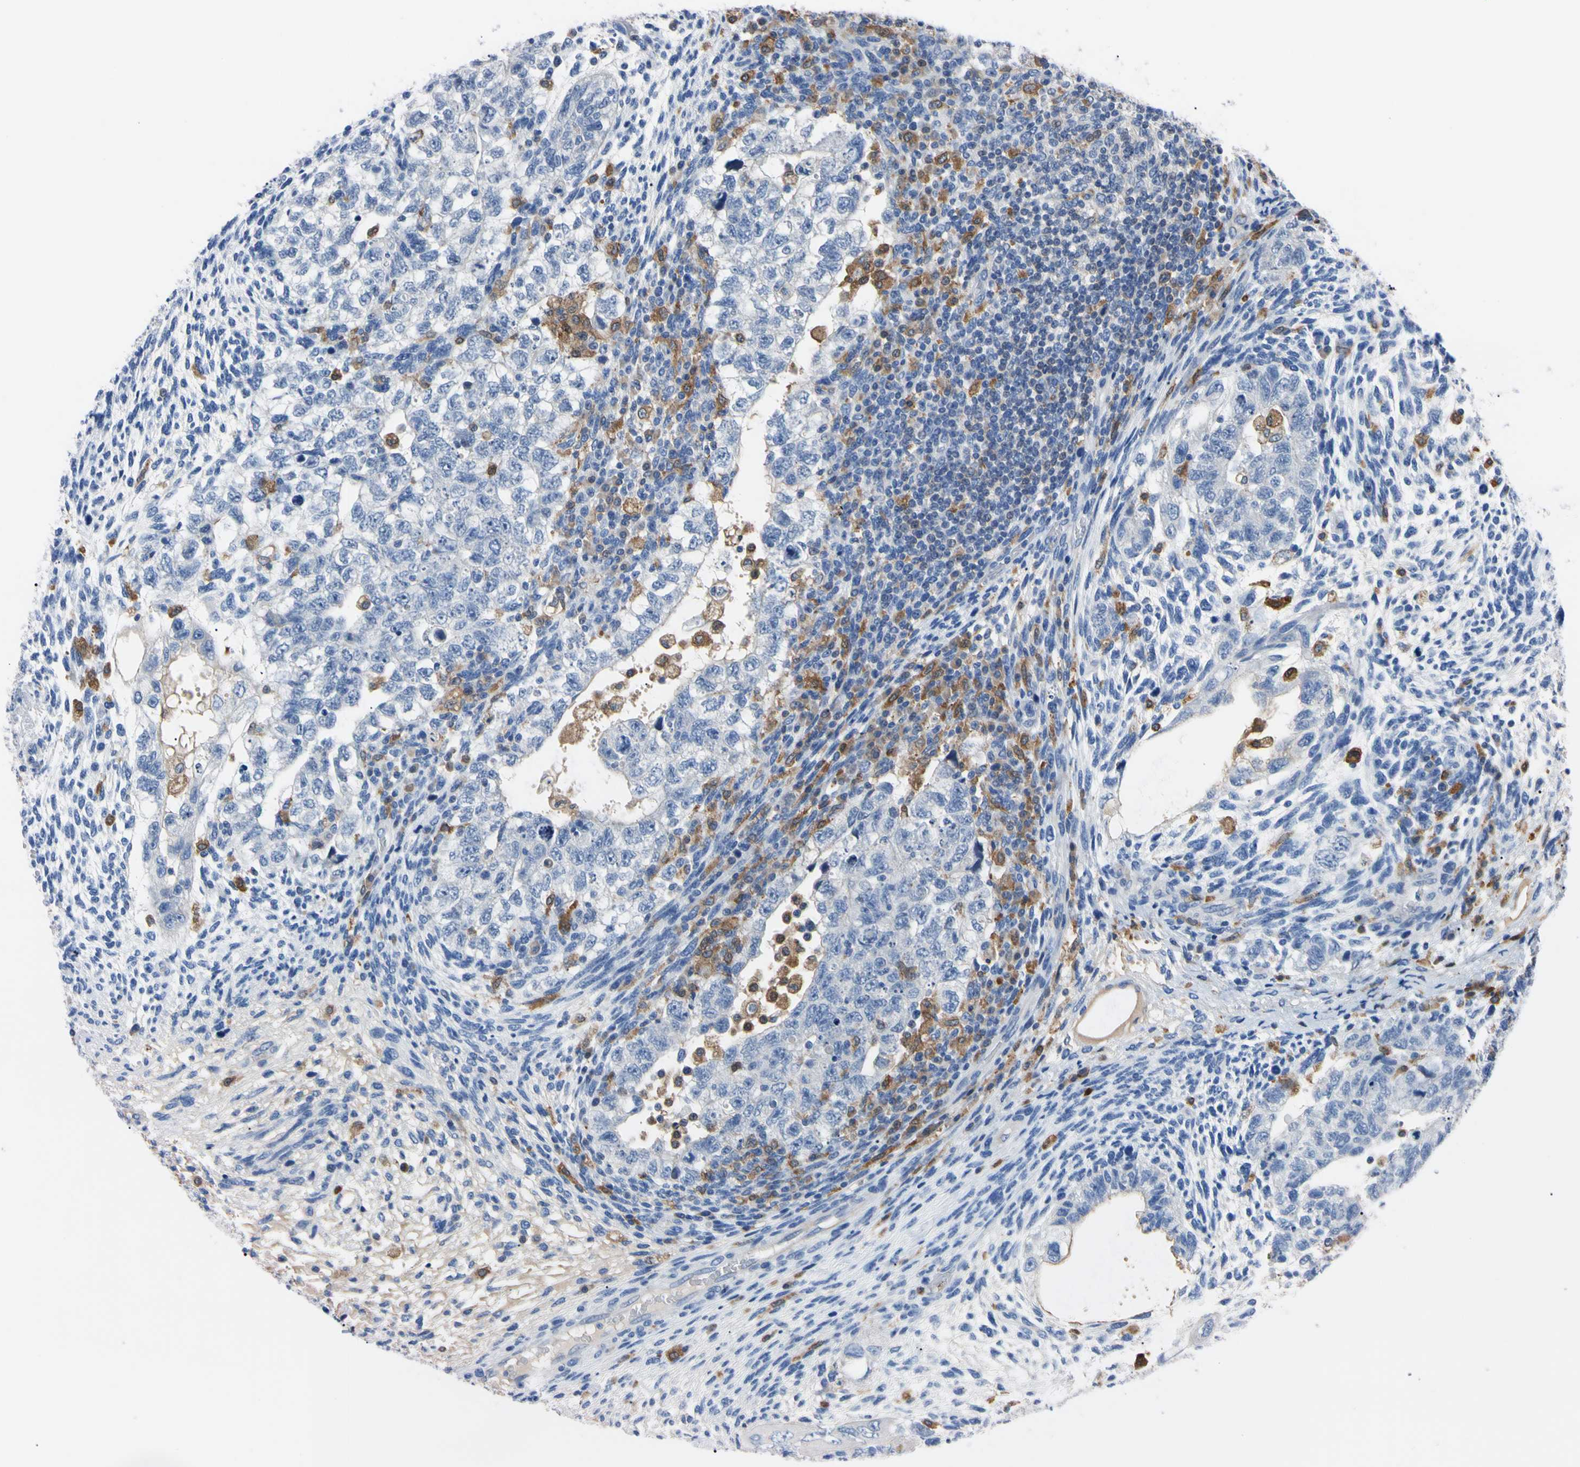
{"staining": {"intensity": "negative", "quantity": "none", "location": "none"}, "tissue": "testis cancer", "cell_type": "Tumor cells", "image_type": "cancer", "snomed": [{"axis": "morphology", "description": "Normal tissue, NOS"}, {"axis": "morphology", "description": "Carcinoma, Embryonal, NOS"}, {"axis": "topography", "description": "Testis"}], "caption": "Tumor cells show no significant expression in testis cancer (embryonal carcinoma). (Brightfield microscopy of DAB (3,3'-diaminobenzidine) immunohistochemistry at high magnification).", "gene": "NCF4", "patient": {"sex": "male", "age": 36}}